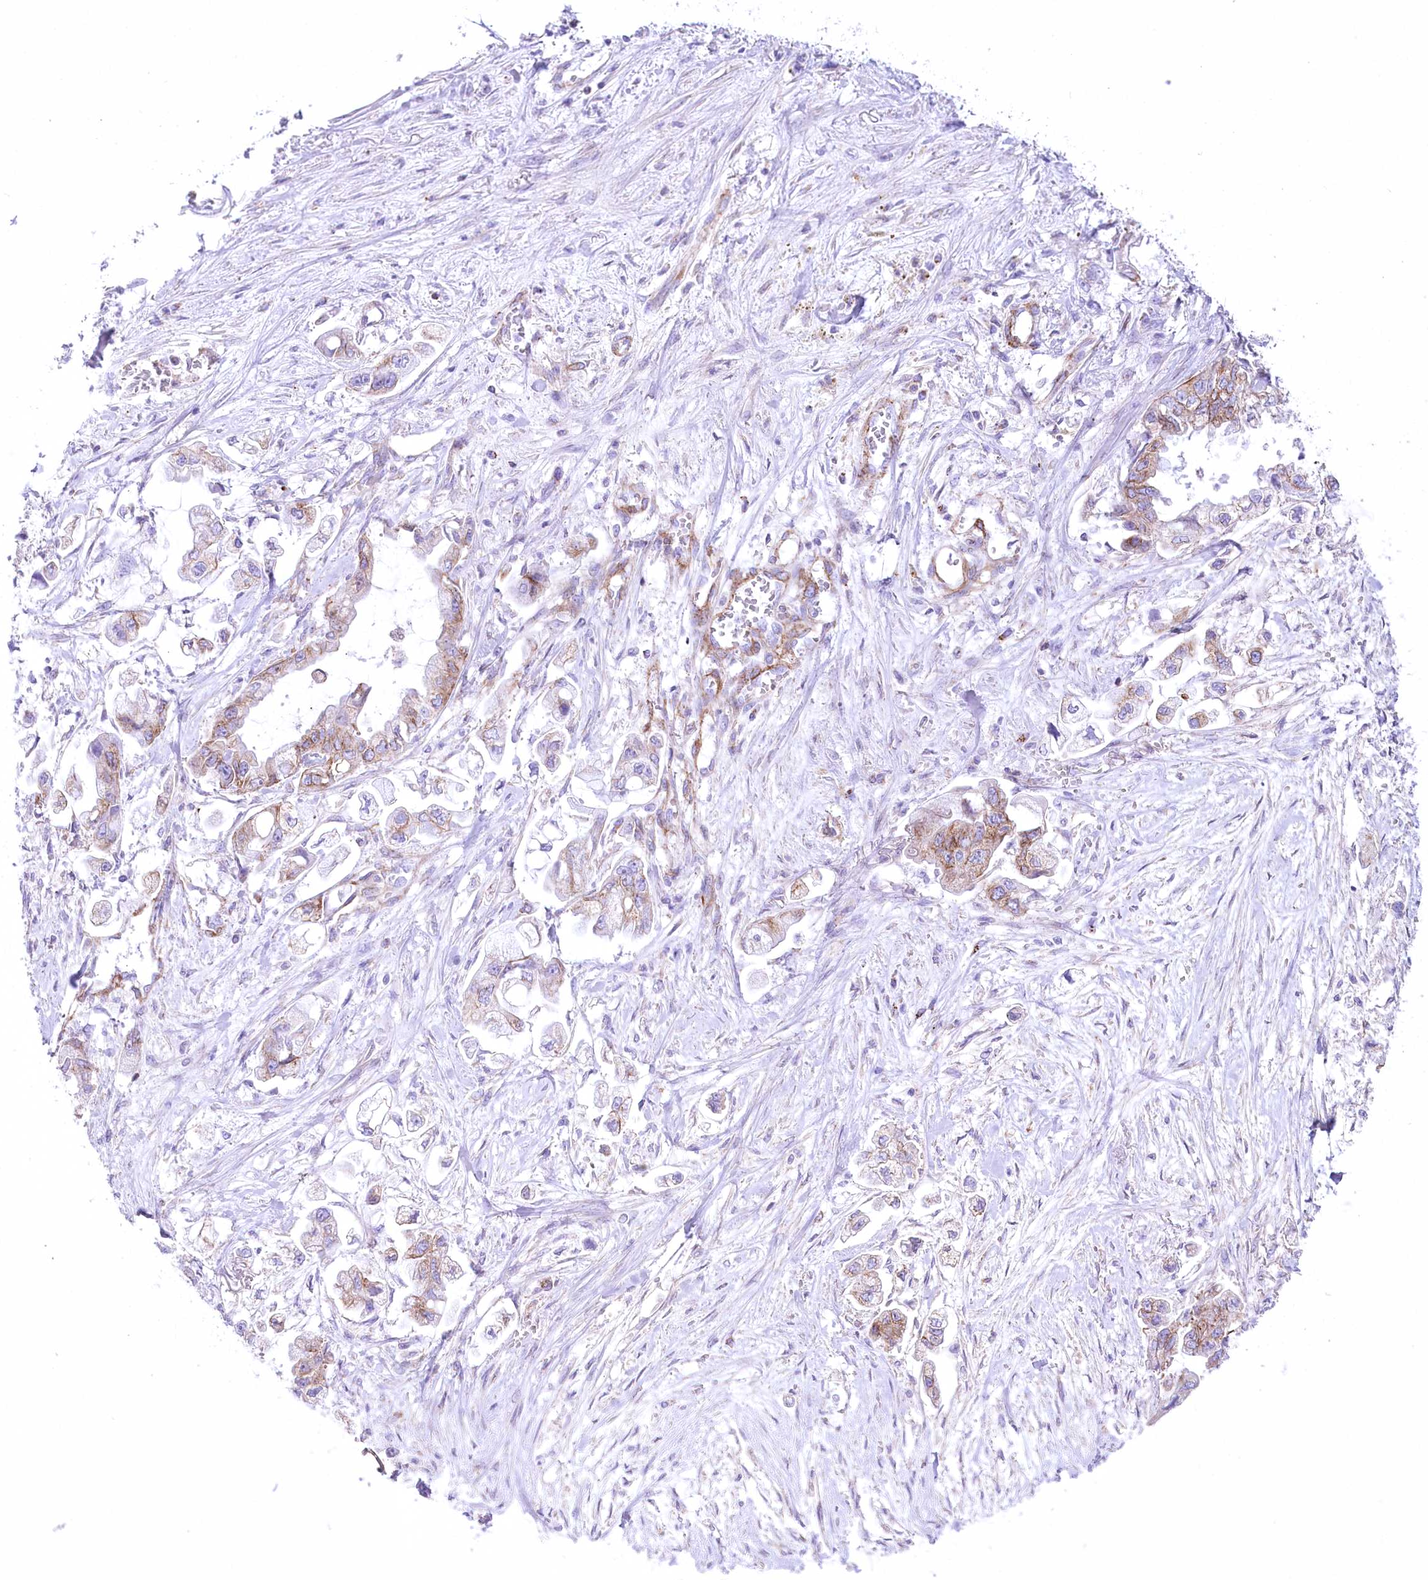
{"staining": {"intensity": "moderate", "quantity": "25%-75%", "location": "cytoplasmic/membranous"}, "tissue": "stomach cancer", "cell_type": "Tumor cells", "image_type": "cancer", "snomed": [{"axis": "morphology", "description": "Adenocarcinoma, NOS"}, {"axis": "topography", "description": "Stomach"}], "caption": "Tumor cells demonstrate medium levels of moderate cytoplasmic/membranous expression in approximately 25%-75% of cells in stomach cancer (adenocarcinoma).", "gene": "FAM216A", "patient": {"sex": "male", "age": 62}}